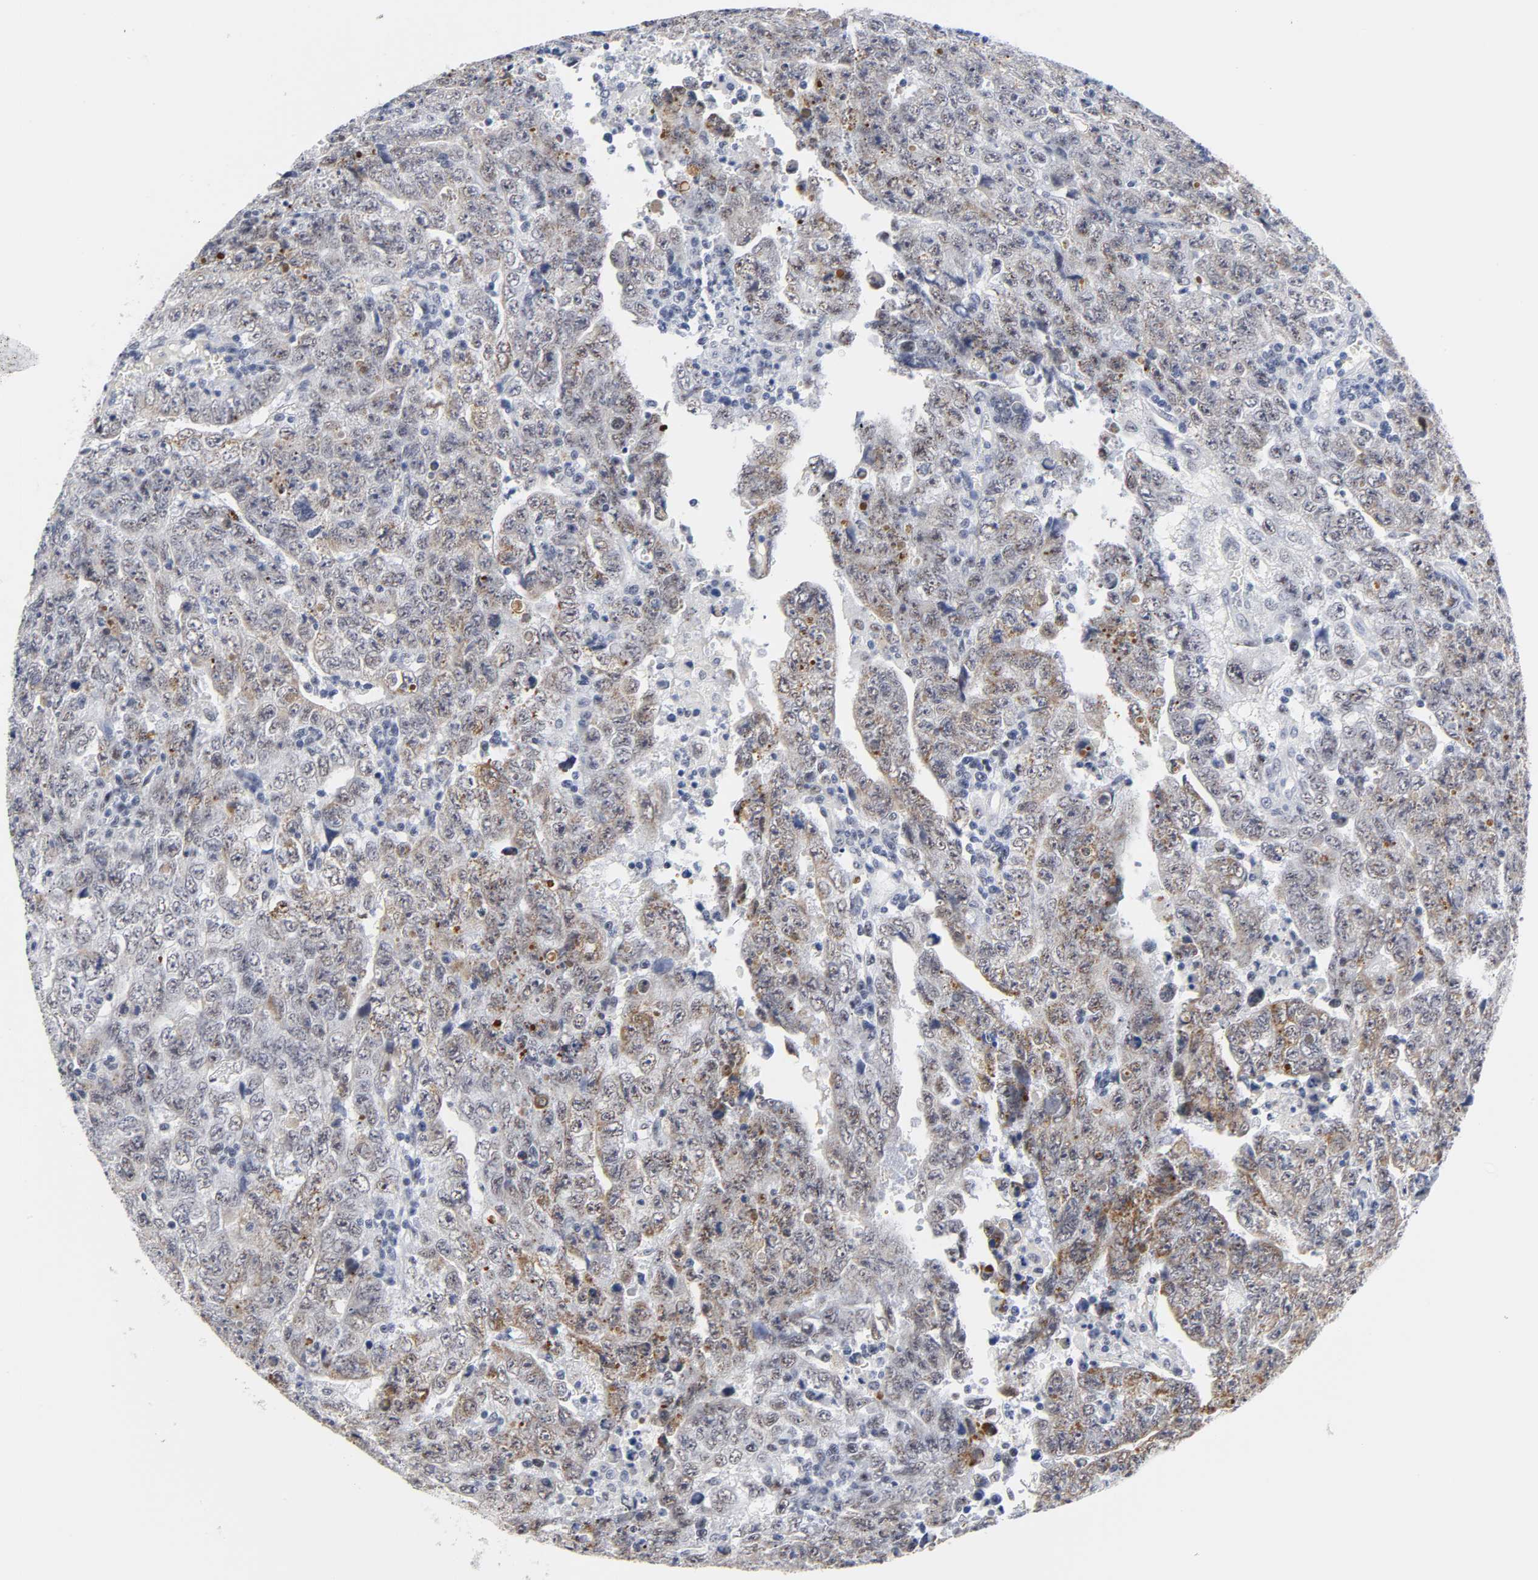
{"staining": {"intensity": "moderate", "quantity": "25%-75%", "location": "cytoplasmic/membranous"}, "tissue": "testis cancer", "cell_type": "Tumor cells", "image_type": "cancer", "snomed": [{"axis": "morphology", "description": "Carcinoma, Embryonal, NOS"}, {"axis": "topography", "description": "Testis"}], "caption": "IHC micrograph of human embryonal carcinoma (testis) stained for a protein (brown), which reveals medium levels of moderate cytoplasmic/membranous staining in approximately 25%-75% of tumor cells.", "gene": "GRHL2", "patient": {"sex": "male", "age": 28}}